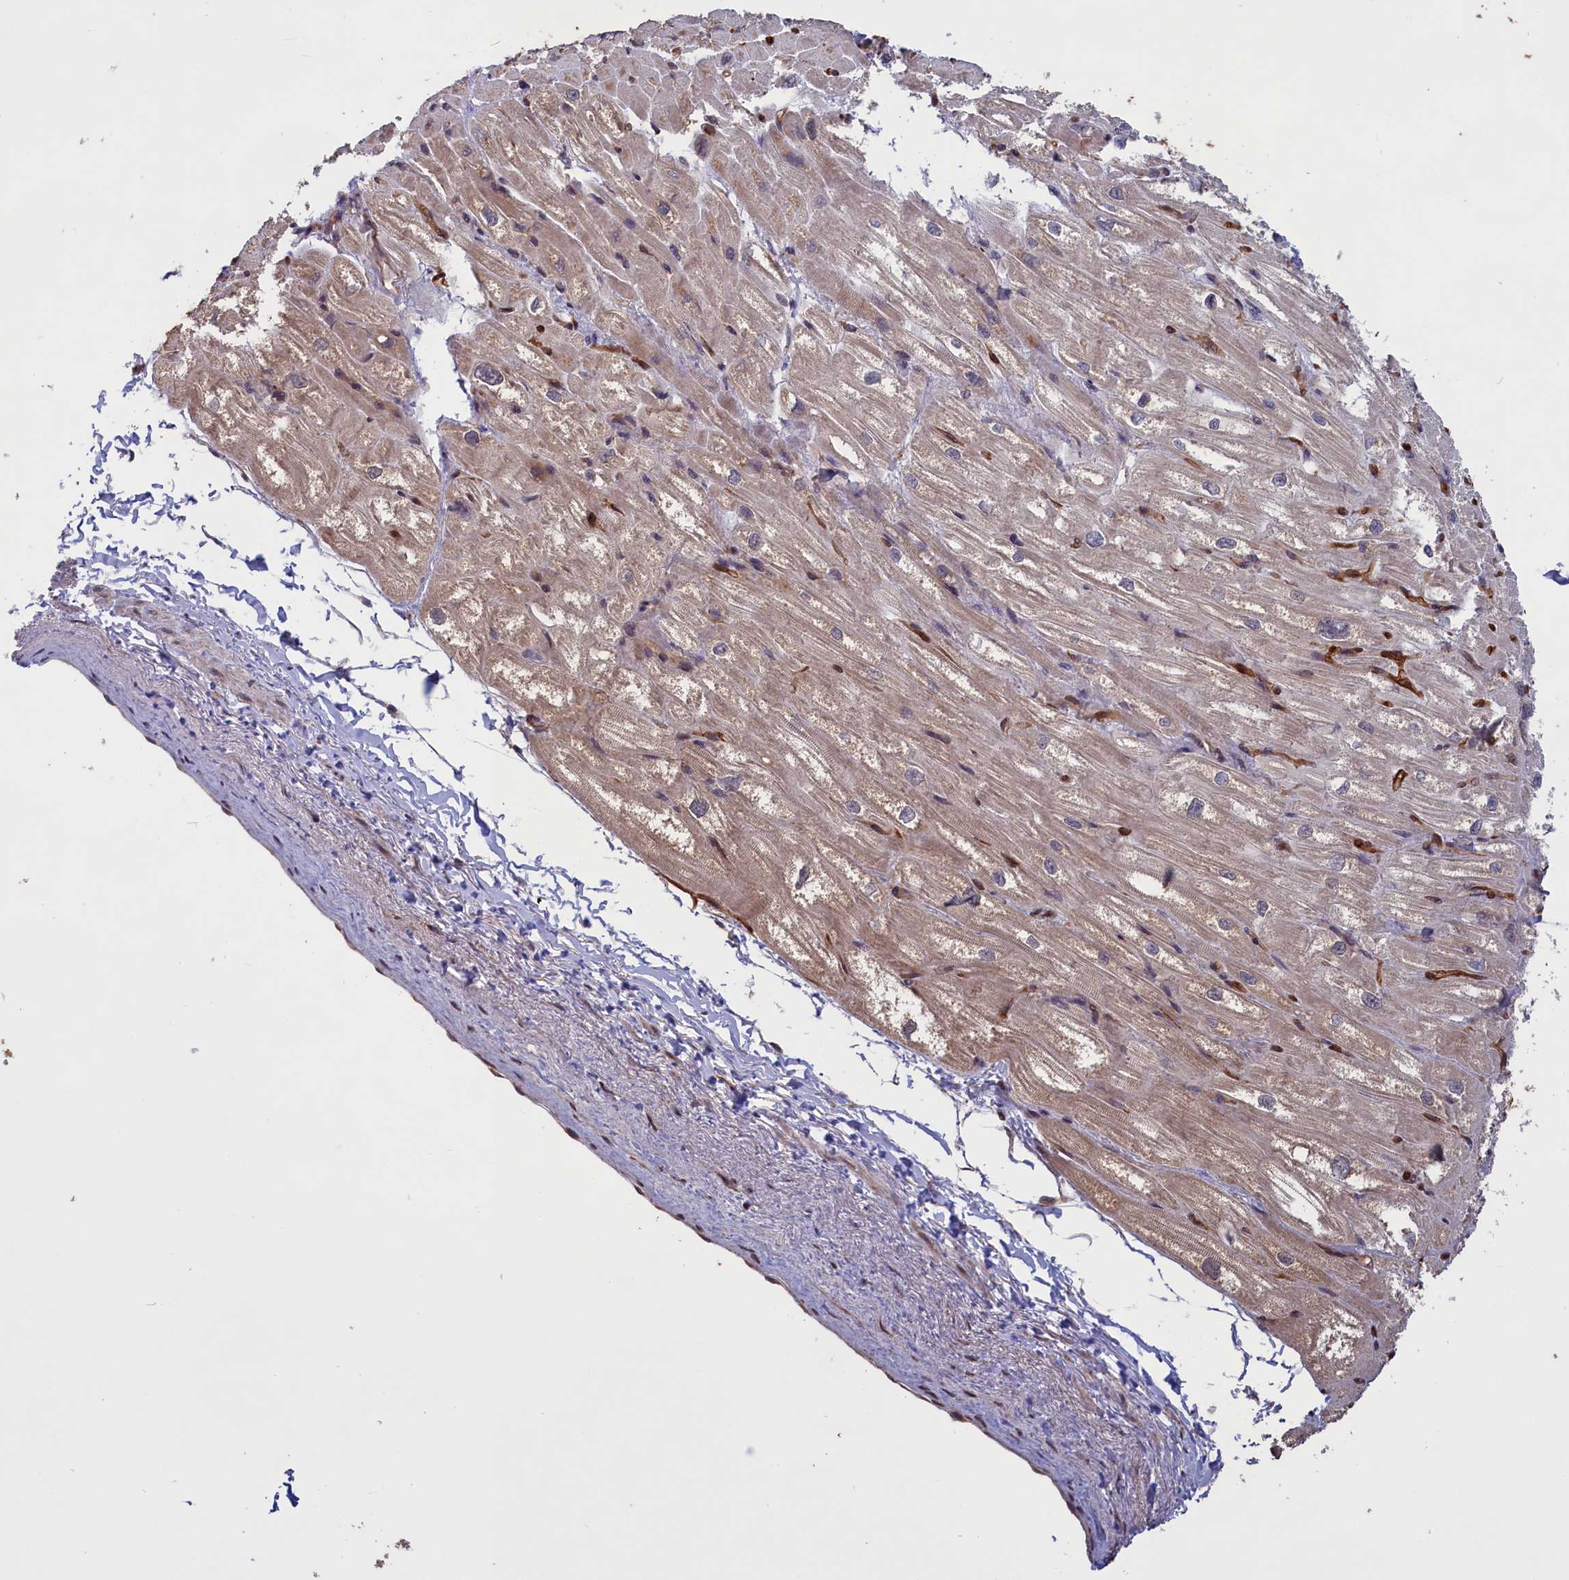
{"staining": {"intensity": "moderate", "quantity": ">75%", "location": "cytoplasmic/membranous"}, "tissue": "heart muscle", "cell_type": "Cardiomyocytes", "image_type": "normal", "snomed": [{"axis": "morphology", "description": "Normal tissue, NOS"}, {"axis": "topography", "description": "Heart"}], "caption": "This histopathology image shows immunohistochemistry (IHC) staining of benign human heart muscle, with medium moderate cytoplasmic/membranous expression in approximately >75% of cardiomyocytes.", "gene": "DENND1B", "patient": {"sex": "male", "age": 50}}